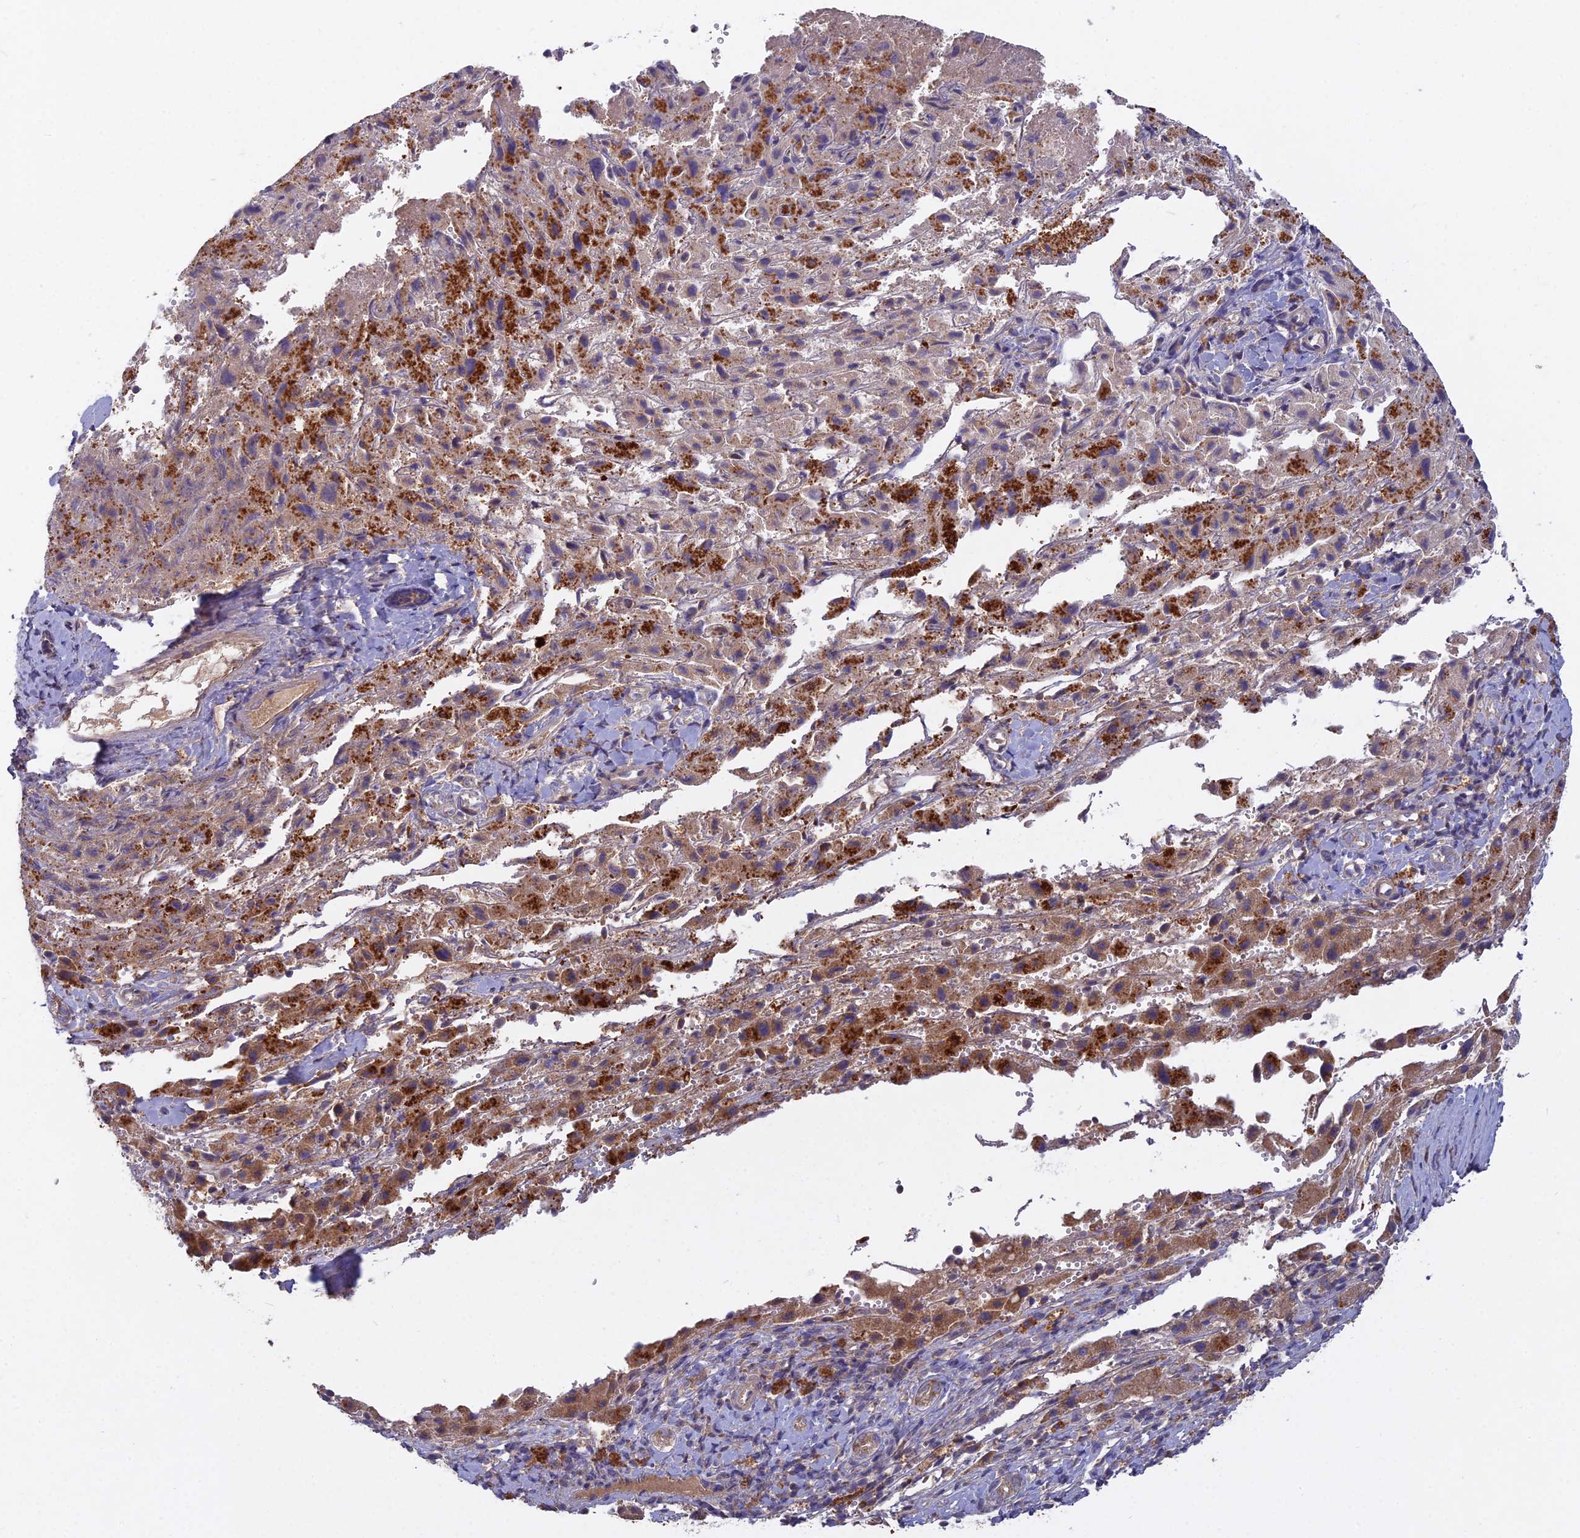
{"staining": {"intensity": "weak", "quantity": ">75%", "location": "cytoplasmic/membranous"}, "tissue": "liver cancer", "cell_type": "Tumor cells", "image_type": "cancer", "snomed": [{"axis": "morphology", "description": "Carcinoma, Hepatocellular, NOS"}, {"axis": "topography", "description": "Liver"}], "caption": "Protein staining reveals weak cytoplasmic/membranous staining in about >75% of tumor cells in liver cancer (hepatocellular carcinoma).", "gene": "CCDC167", "patient": {"sex": "female", "age": 58}}